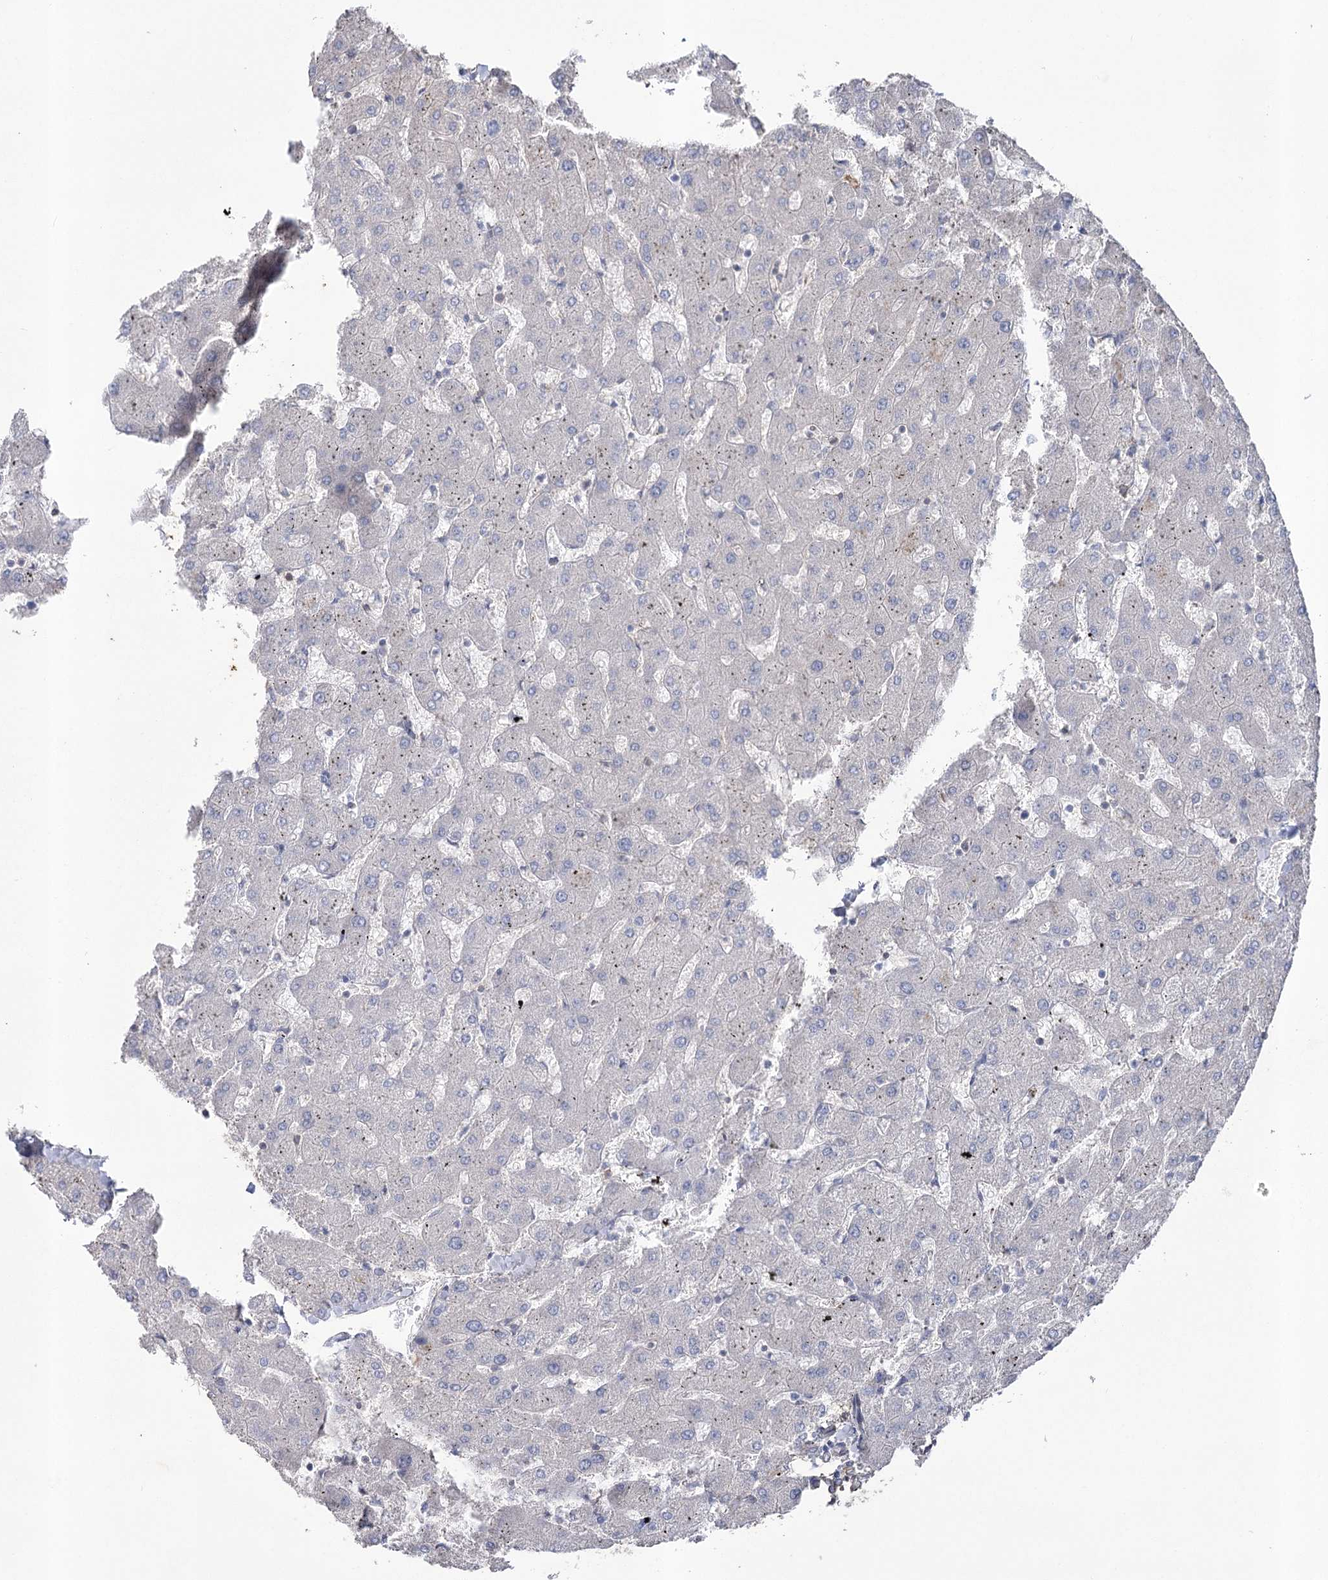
{"staining": {"intensity": "negative", "quantity": "none", "location": "none"}, "tissue": "liver", "cell_type": "Cholangiocytes", "image_type": "normal", "snomed": [{"axis": "morphology", "description": "Normal tissue, NOS"}, {"axis": "topography", "description": "Liver"}], "caption": "Cholangiocytes show no significant staining in unremarkable liver. (IHC, brightfield microscopy, high magnification).", "gene": "FAM13B", "patient": {"sex": "female", "age": 63}}